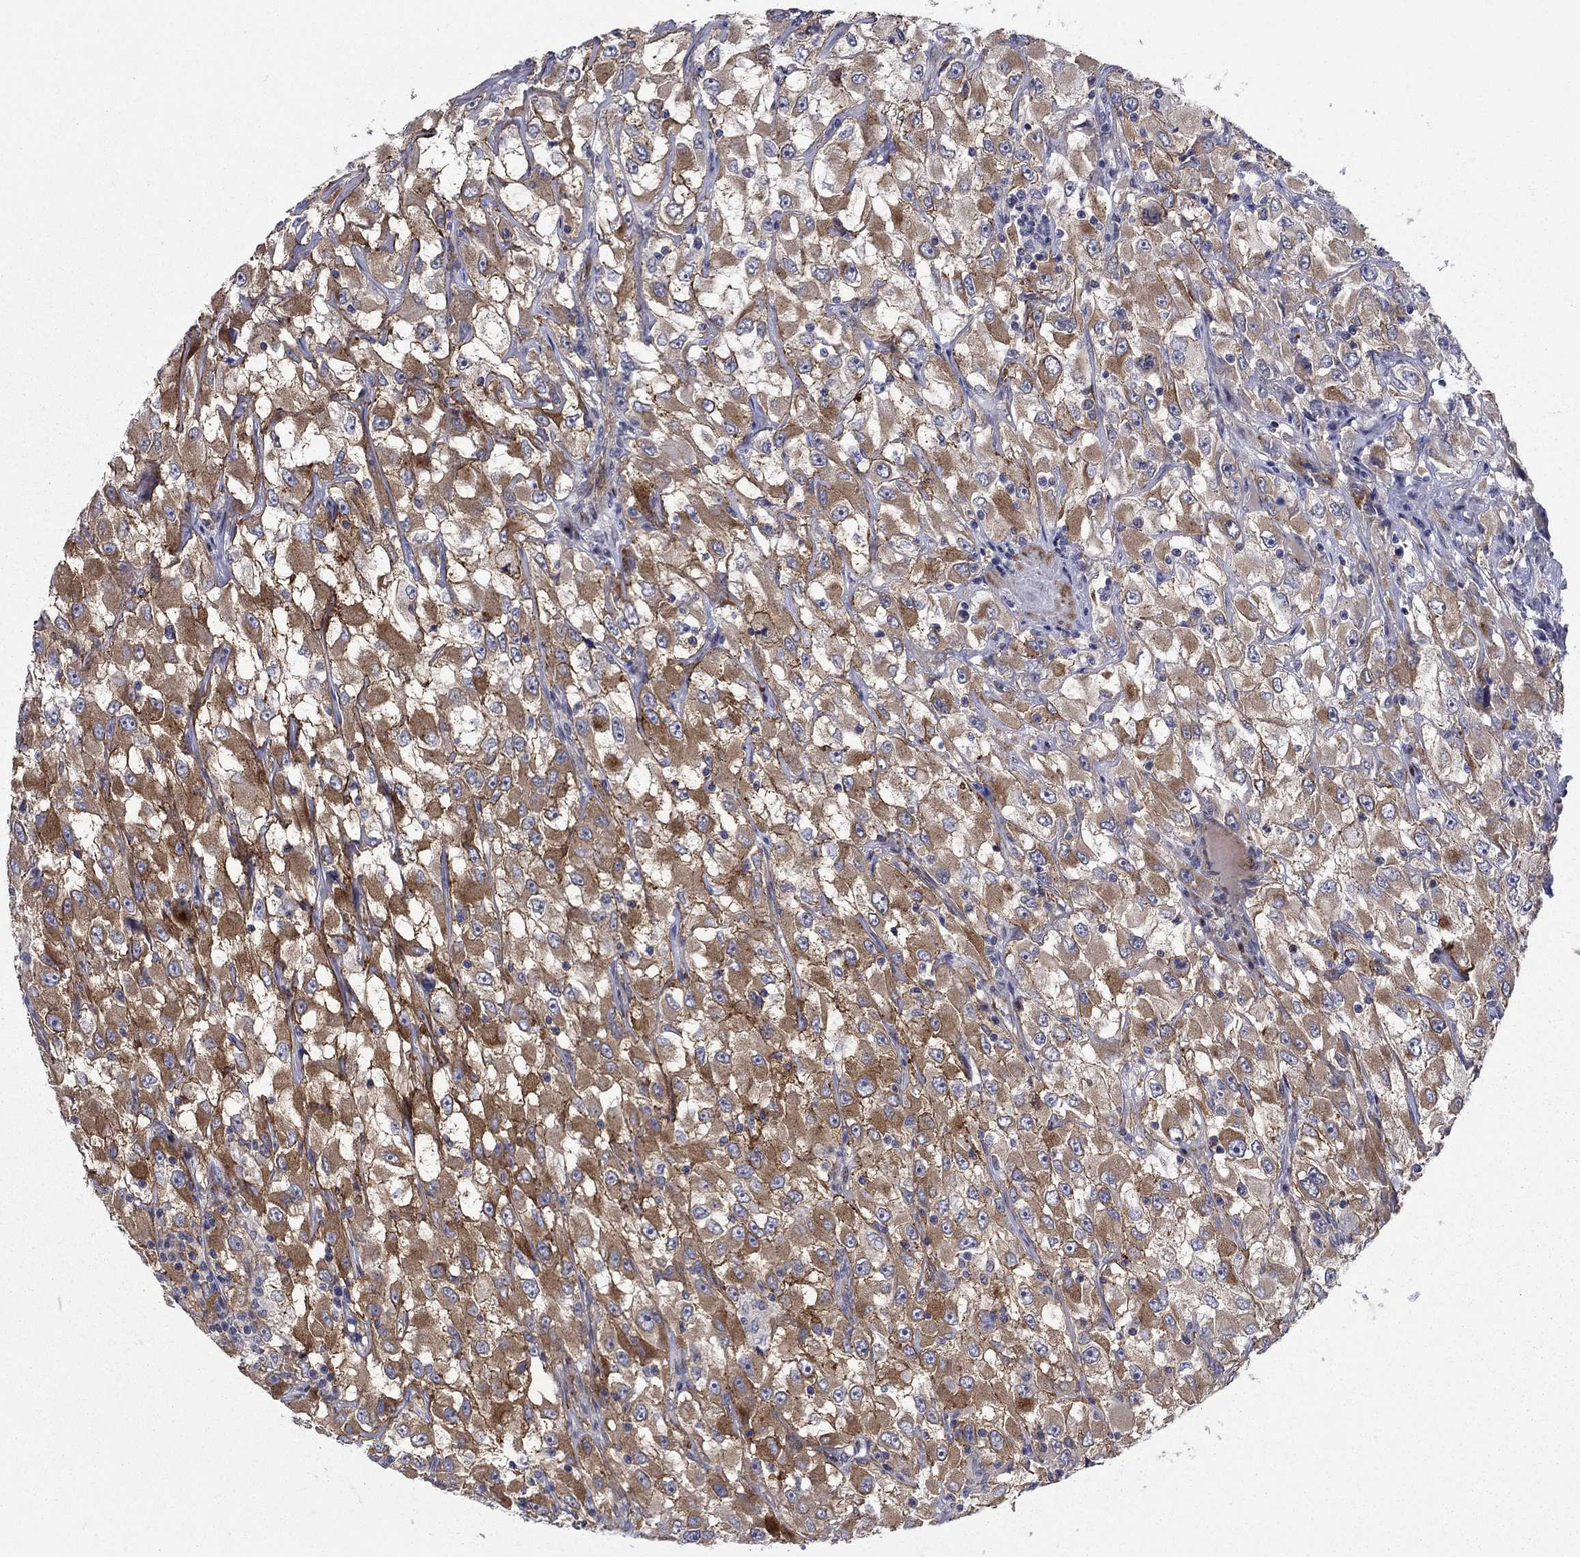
{"staining": {"intensity": "strong", "quantity": "25%-75%", "location": "cytoplasmic/membranous"}, "tissue": "renal cancer", "cell_type": "Tumor cells", "image_type": "cancer", "snomed": [{"axis": "morphology", "description": "Adenocarcinoma, NOS"}, {"axis": "topography", "description": "Kidney"}], "caption": "Strong cytoplasmic/membranous protein expression is identified in approximately 25%-75% of tumor cells in renal adenocarcinoma.", "gene": "SLC7A1", "patient": {"sex": "female", "age": 52}}